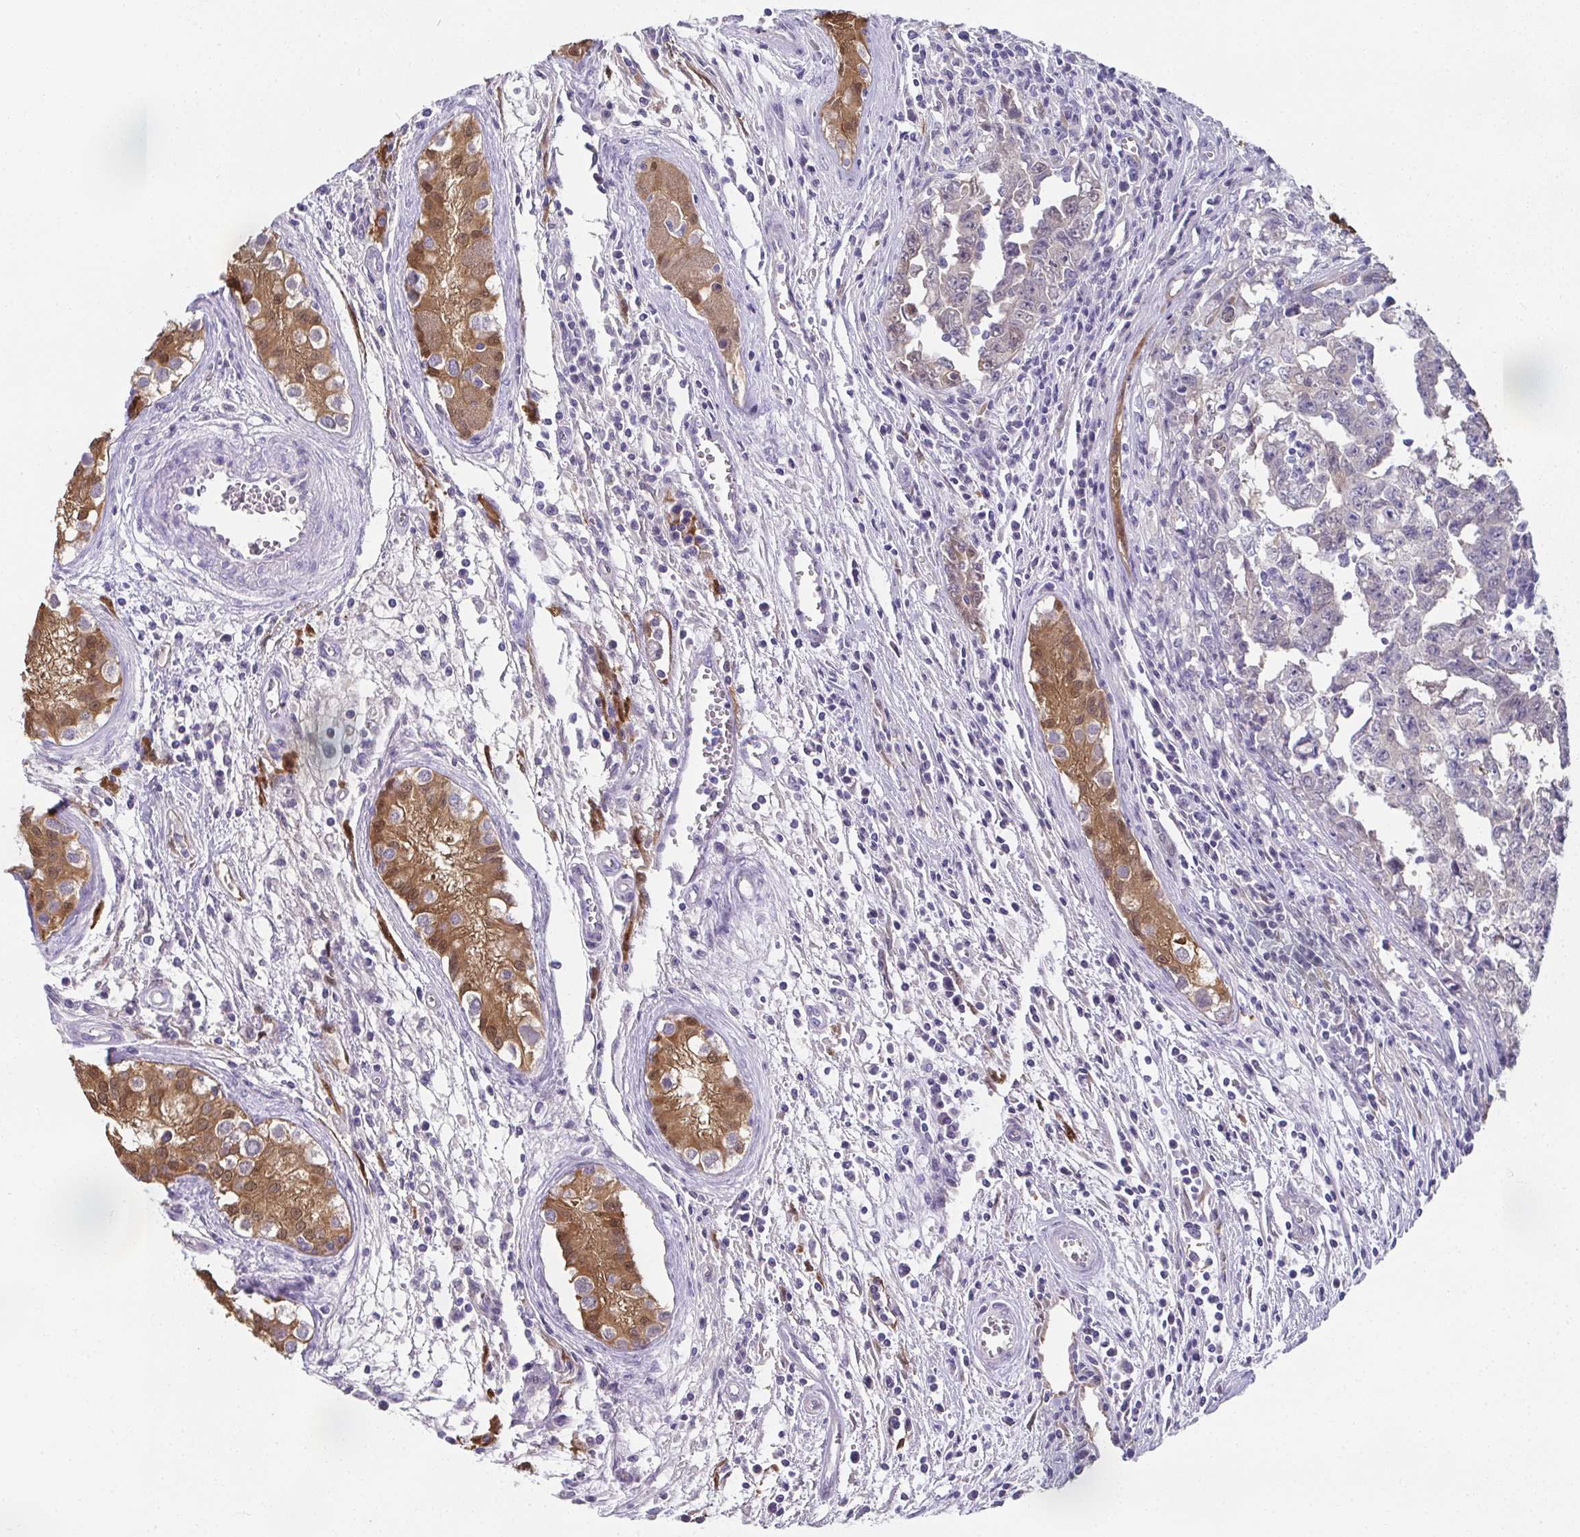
{"staining": {"intensity": "negative", "quantity": "none", "location": "none"}, "tissue": "testis cancer", "cell_type": "Tumor cells", "image_type": "cancer", "snomed": [{"axis": "morphology", "description": "Carcinoma, Embryonal, NOS"}, {"axis": "topography", "description": "Testis"}], "caption": "A micrograph of embryonal carcinoma (testis) stained for a protein exhibits no brown staining in tumor cells.", "gene": "RBP1", "patient": {"sex": "male", "age": 24}}